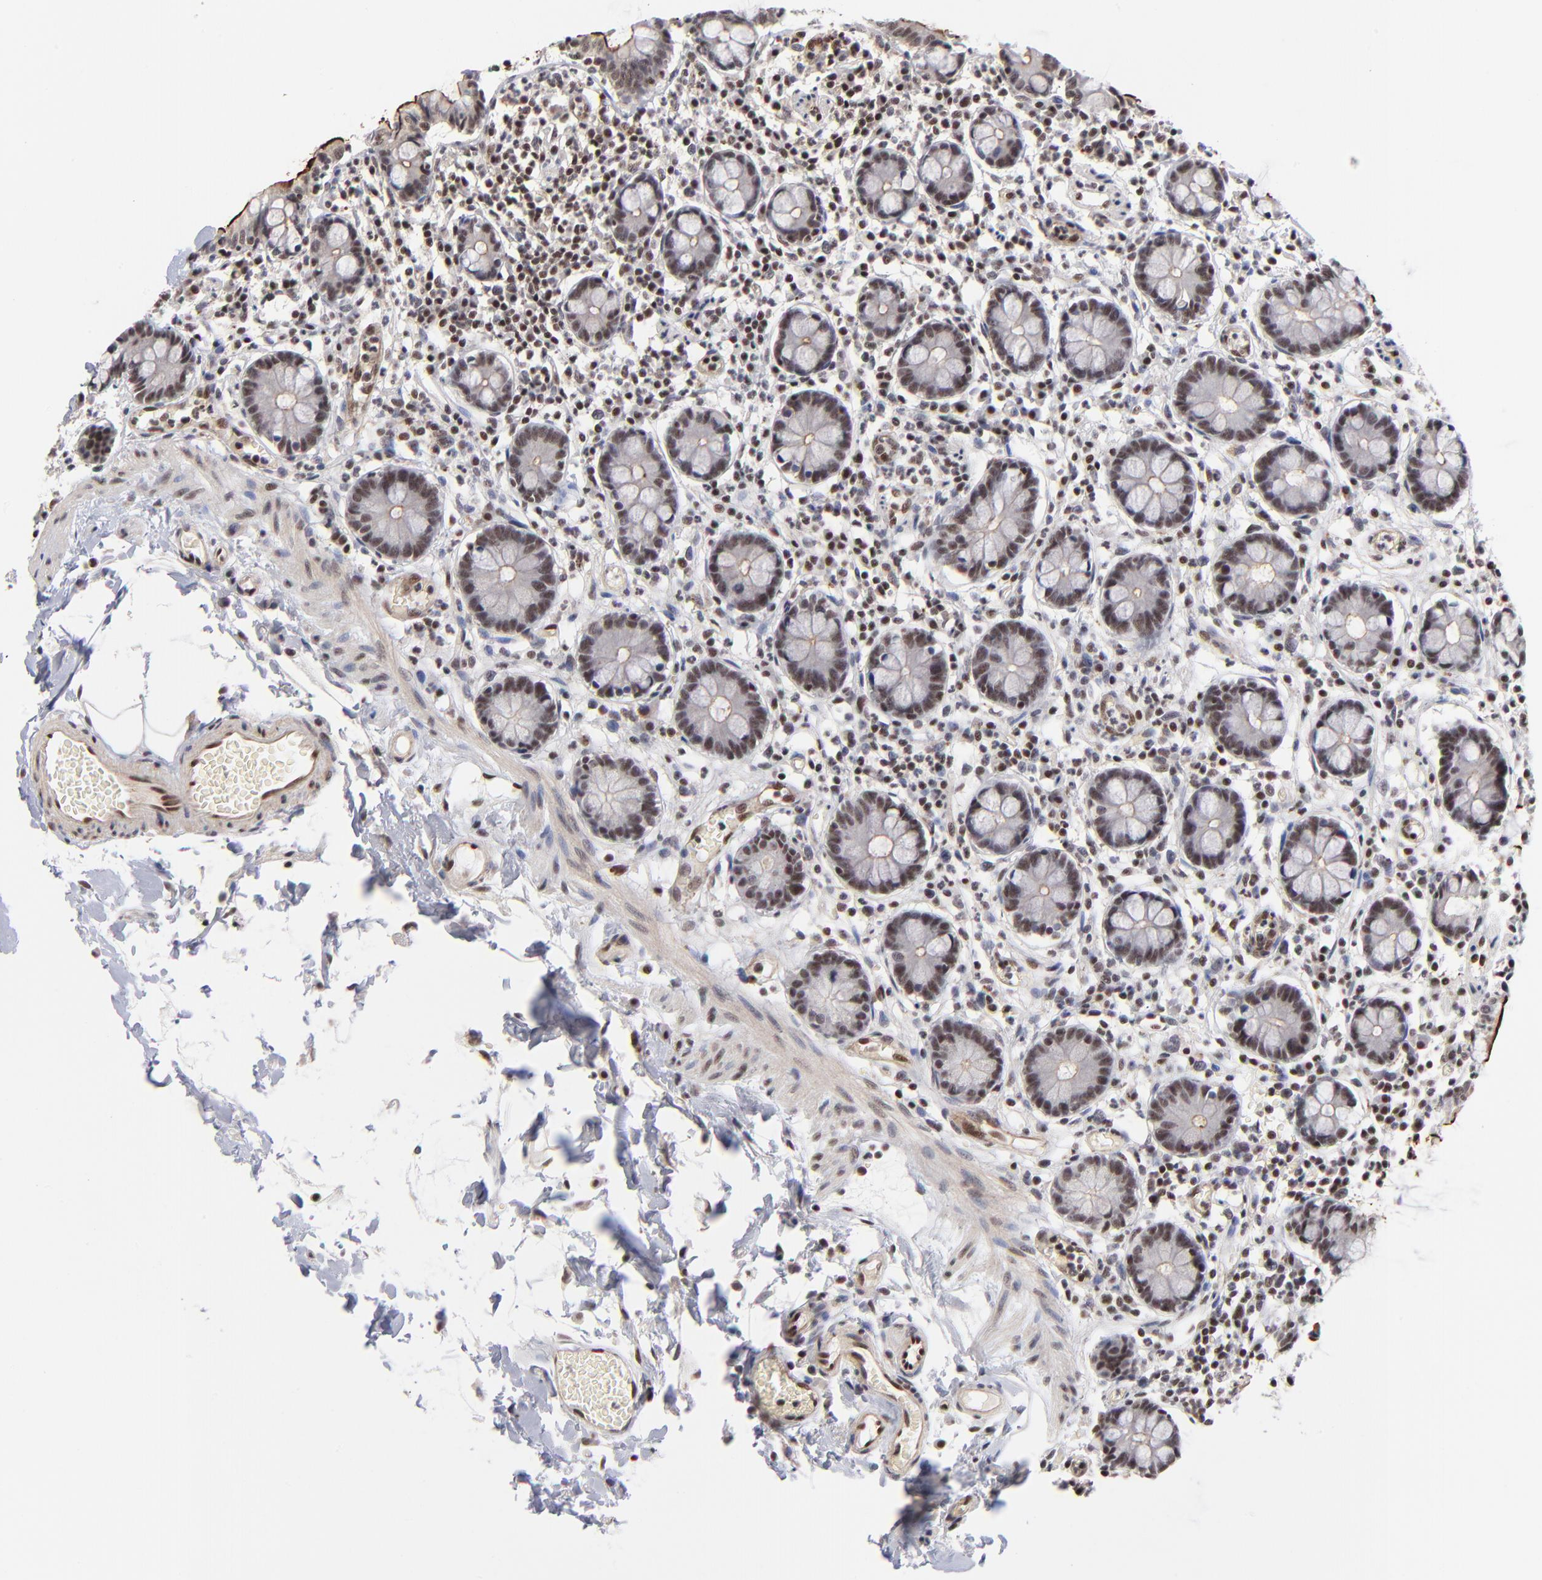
{"staining": {"intensity": "weak", "quantity": ">75%", "location": "nuclear"}, "tissue": "small intestine", "cell_type": "Glandular cells", "image_type": "normal", "snomed": [{"axis": "morphology", "description": "Normal tissue, NOS"}, {"axis": "topography", "description": "Small intestine"}], "caption": "About >75% of glandular cells in normal small intestine reveal weak nuclear protein positivity as visualized by brown immunohistochemical staining.", "gene": "GABPA", "patient": {"sex": "female", "age": 61}}